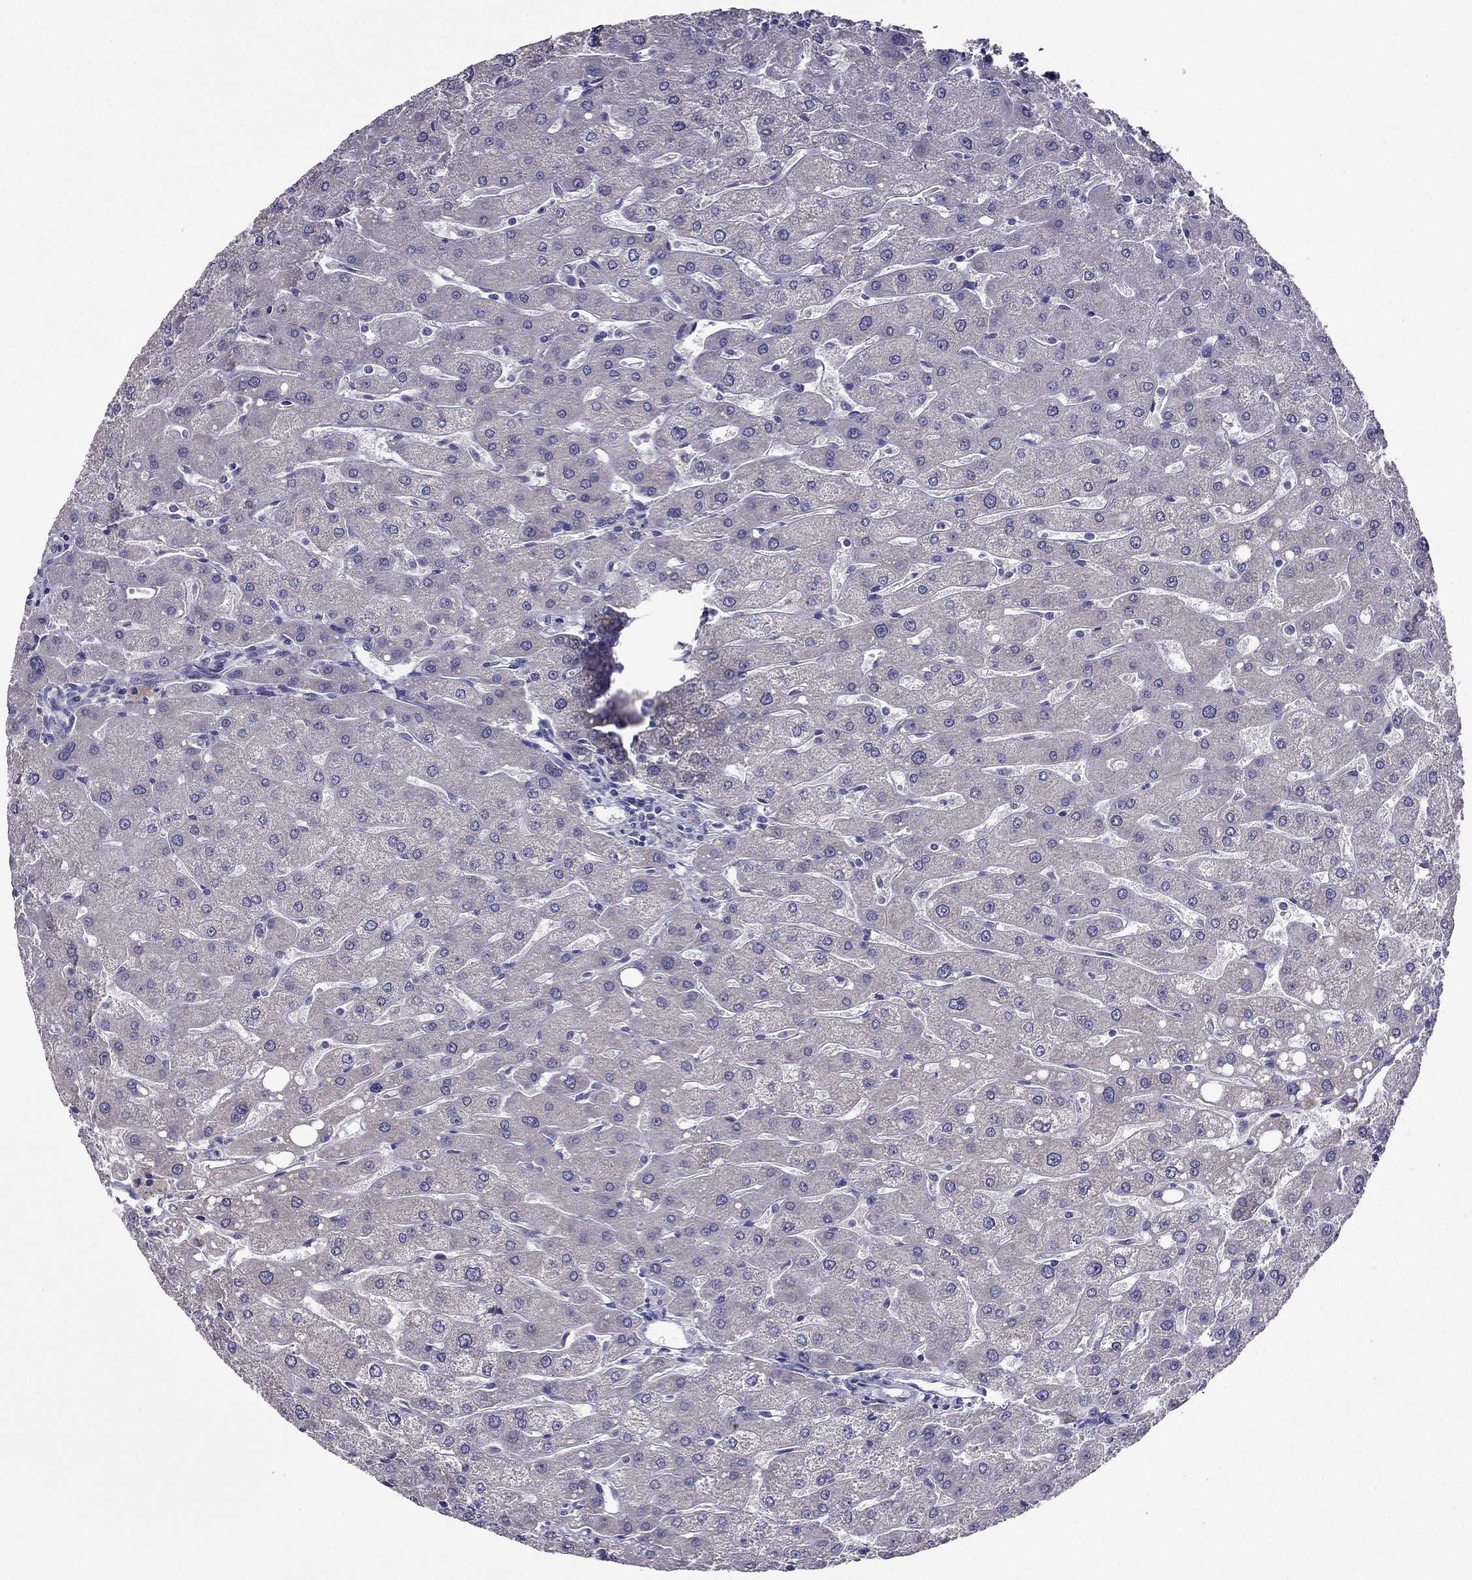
{"staining": {"intensity": "negative", "quantity": "none", "location": "none"}, "tissue": "liver", "cell_type": "Cholangiocytes", "image_type": "normal", "snomed": [{"axis": "morphology", "description": "Normal tissue, NOS"}, {"axis": "topography", "description": "Liver"}], "caption": "A photomicrograph of liver stained for a protein displays no brown staining in cholangiocytes. (Immunohistochemistry, brightfield microscopy, high magnification).", "gene": "DUSP15", "patient": {"sex": "male", "age": 67}}